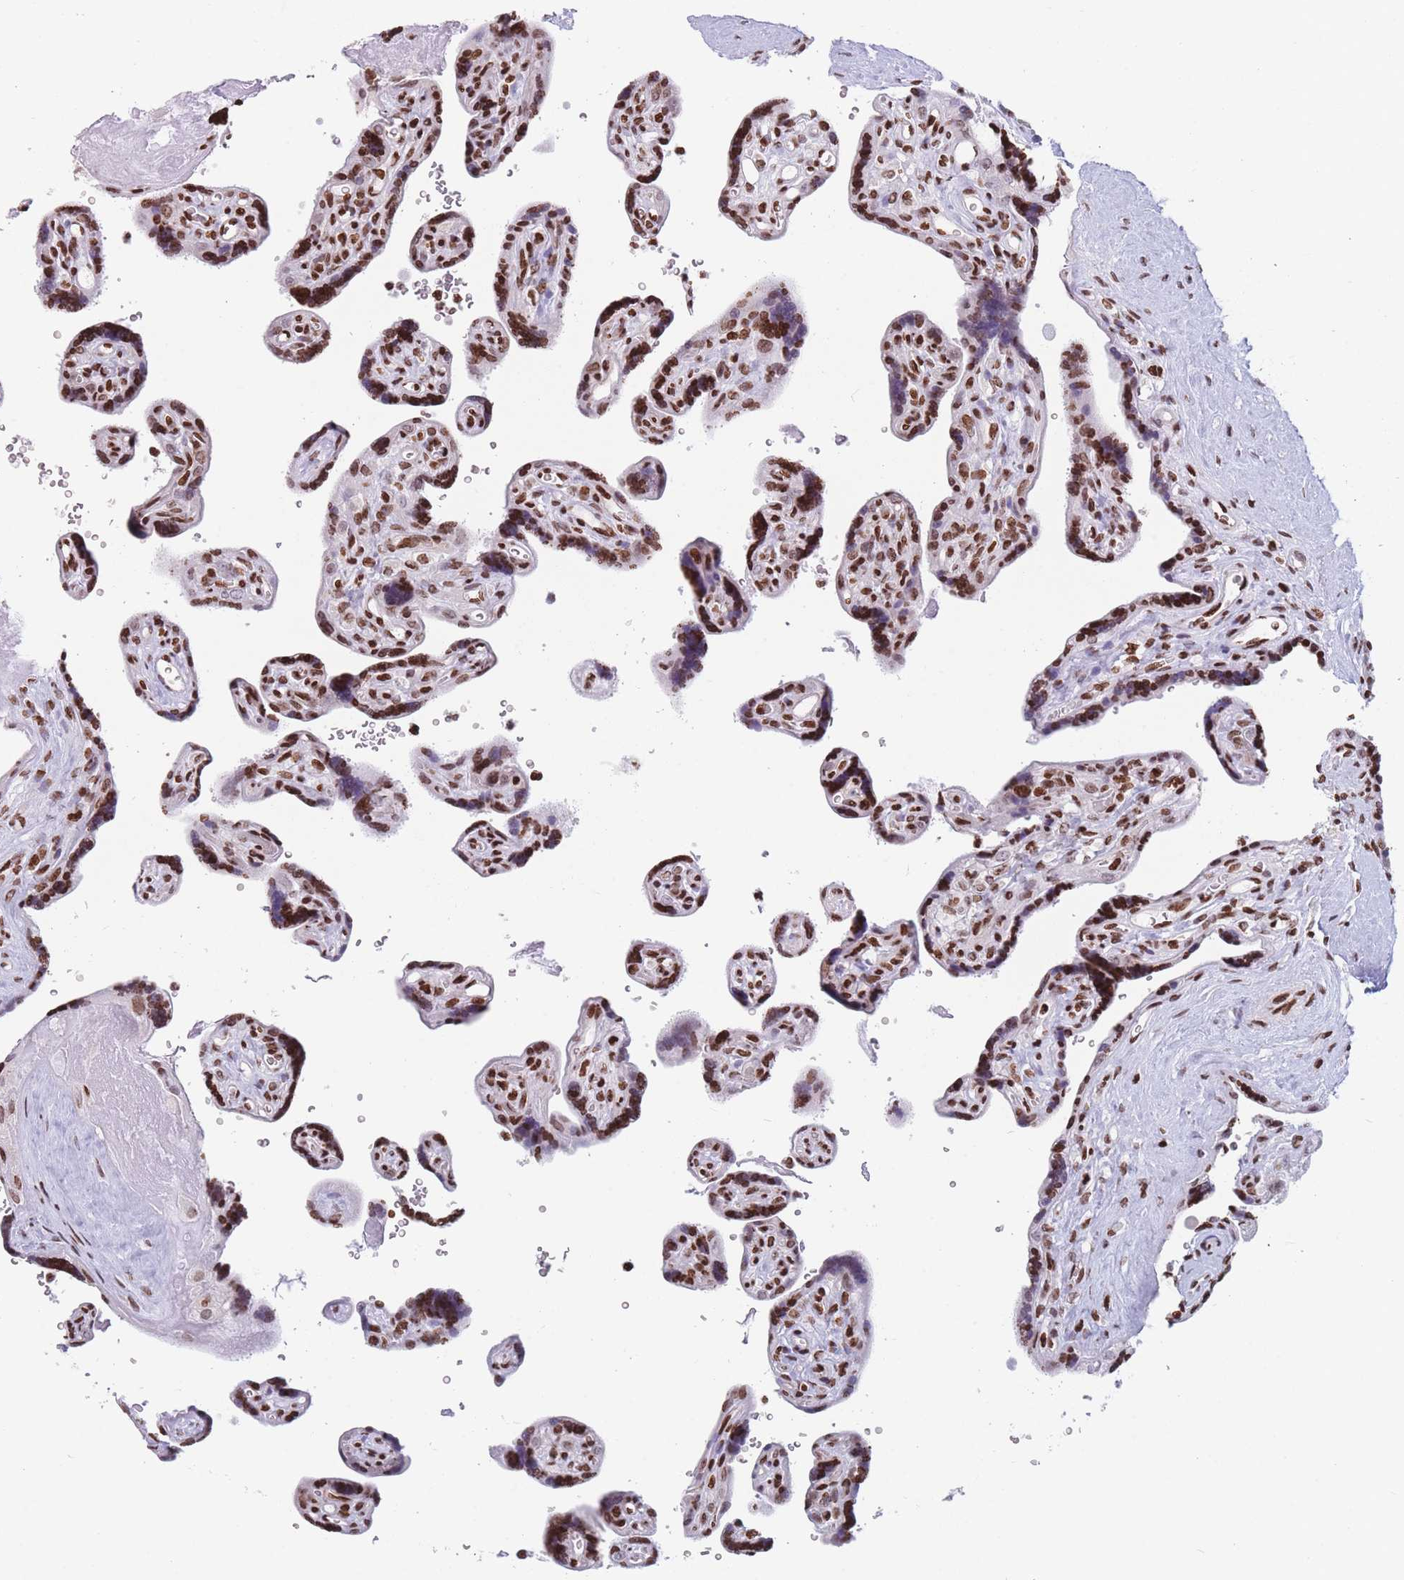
{"staining": {"intensity": "moderate", "quantity": ">75%", "location": "nuclear"}, "tissue": "placenta", "cell_type": "Decidual cells", "image_type": "normal", "snomed": [{"axis": "morphology", "description": "Normal tissue, NOS"}, {"axis": "topography", "description": "Placenta"}], "caption": "An IHC histopathology image of benign tissue is shown. Protein staining in brown highlights moderate nuclear positivity in placenta within decidual cells. The protein is shown in brown color, while the nuclei are stained blue.", "gene": "AK9", "patient": {"sex": "female", "age": 39}}